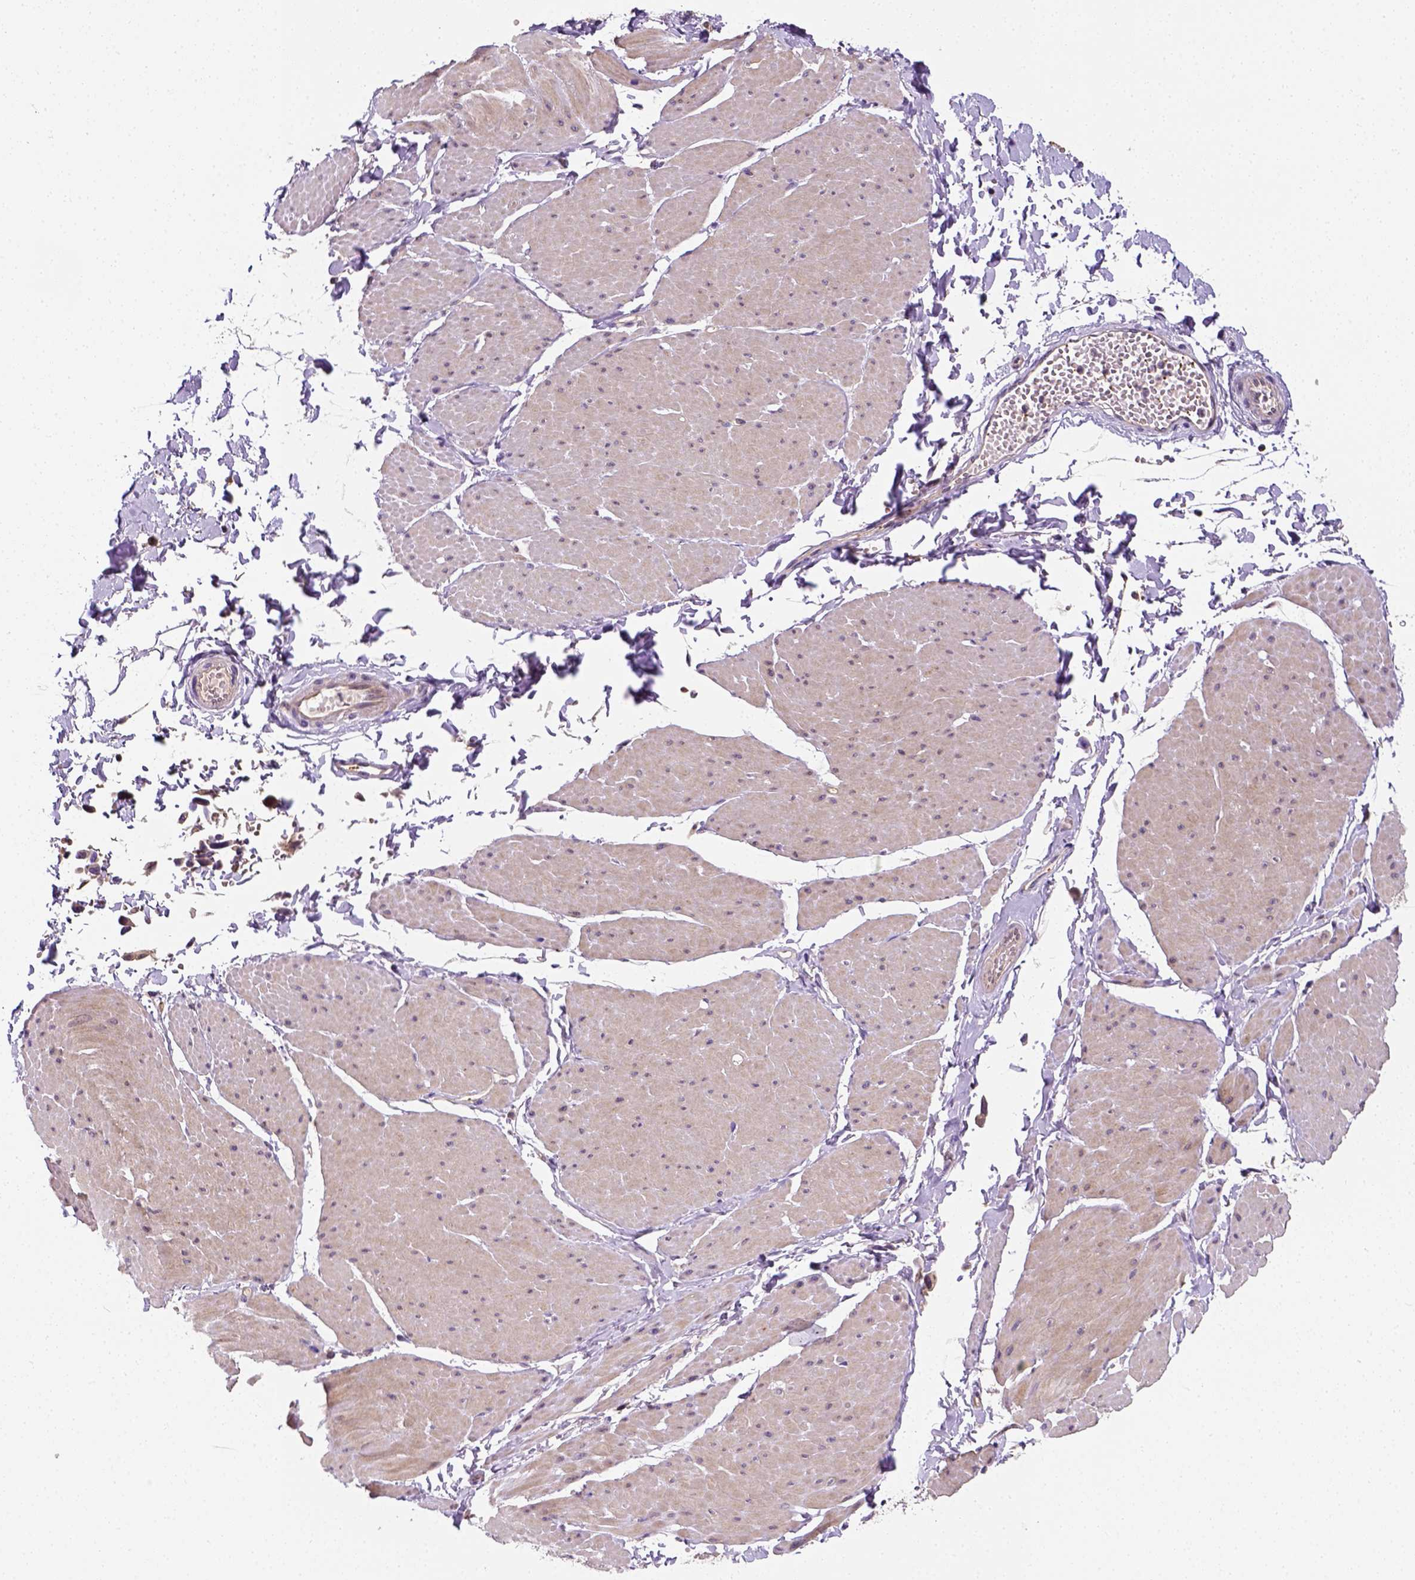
{"staining": {"intensity": "weak", "quantity": ">75%", "location": "cytoplasmic/membranous"}, "tissue": "adipose tissue", "cell_type": "Adipocytes", "image_type": "normal", "snomed": [{"axis": "morphology", "description": "Normal tissue, NOS"}, {"axis": "topography", "description": "Smooth muscle"}, {"axis": "topography", "description": "Peripheral nerve tissue"}], "caption": "The histopathology image demonstrates staining of normal adipose tissue, revealing weak cytoplasmic/membranous protein staining (brown color) within adipocytes.", "gene": "MATK", "patient": {"sex": "male", "age": 58}}